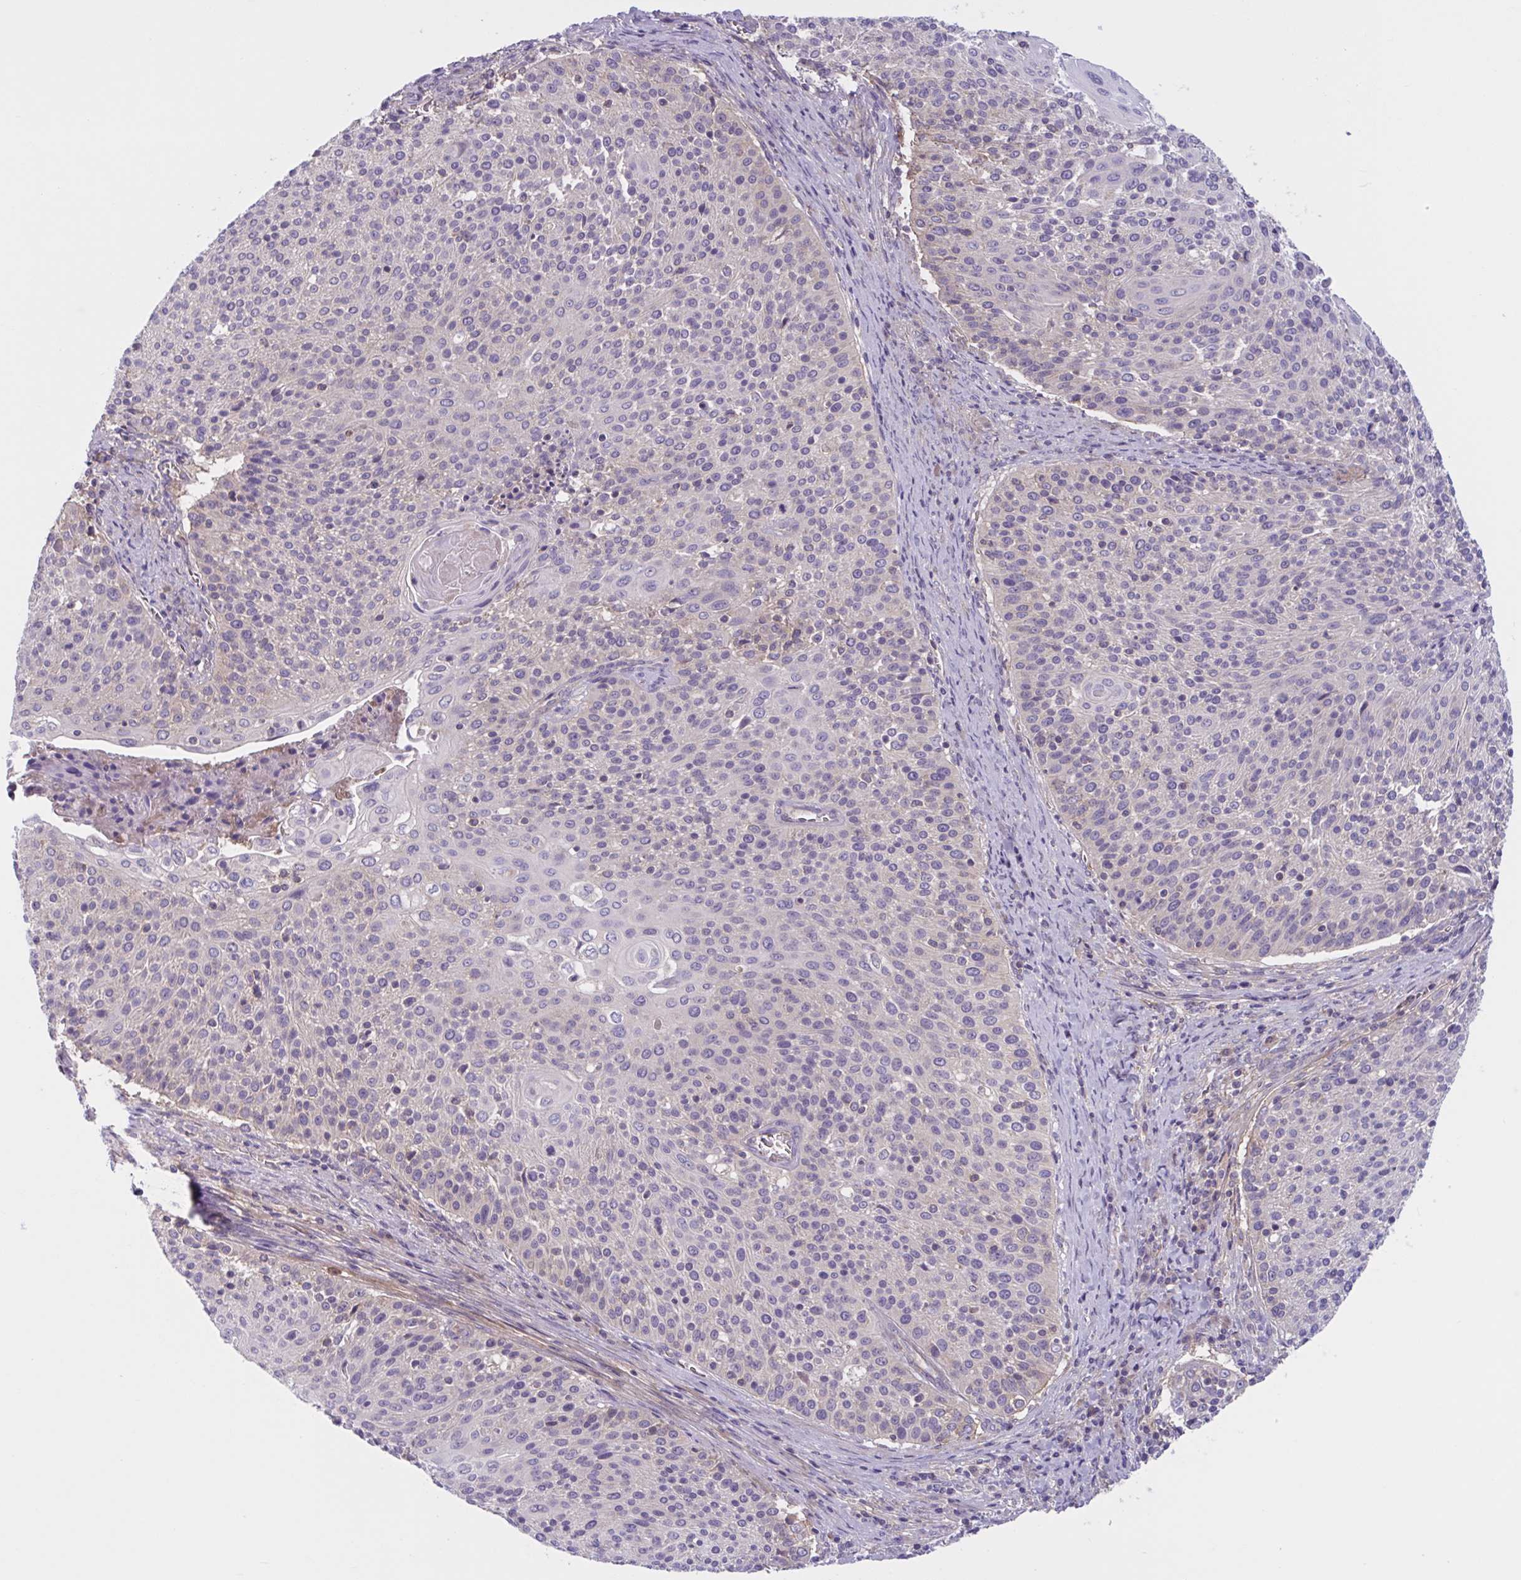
{"staining": {"intensity": "negative", "quantity": "none", "location": "none"}, "tissue": "cervical cancer", "cell_type": "Tumor cells", "image_type": "cancer", "snomed": [{"axis": "morphology", "description": "Squamous cell carcinoma, NOS"}, {"axis": "topography", "description": "Cervix"}], "caption": "This is an immunohistochemistry image of human cervical squamous cell carcinoma. There is no positivity in tumor cells.", "gene": "WNT9B", "patient": {"sex": "female", "age": 31}}